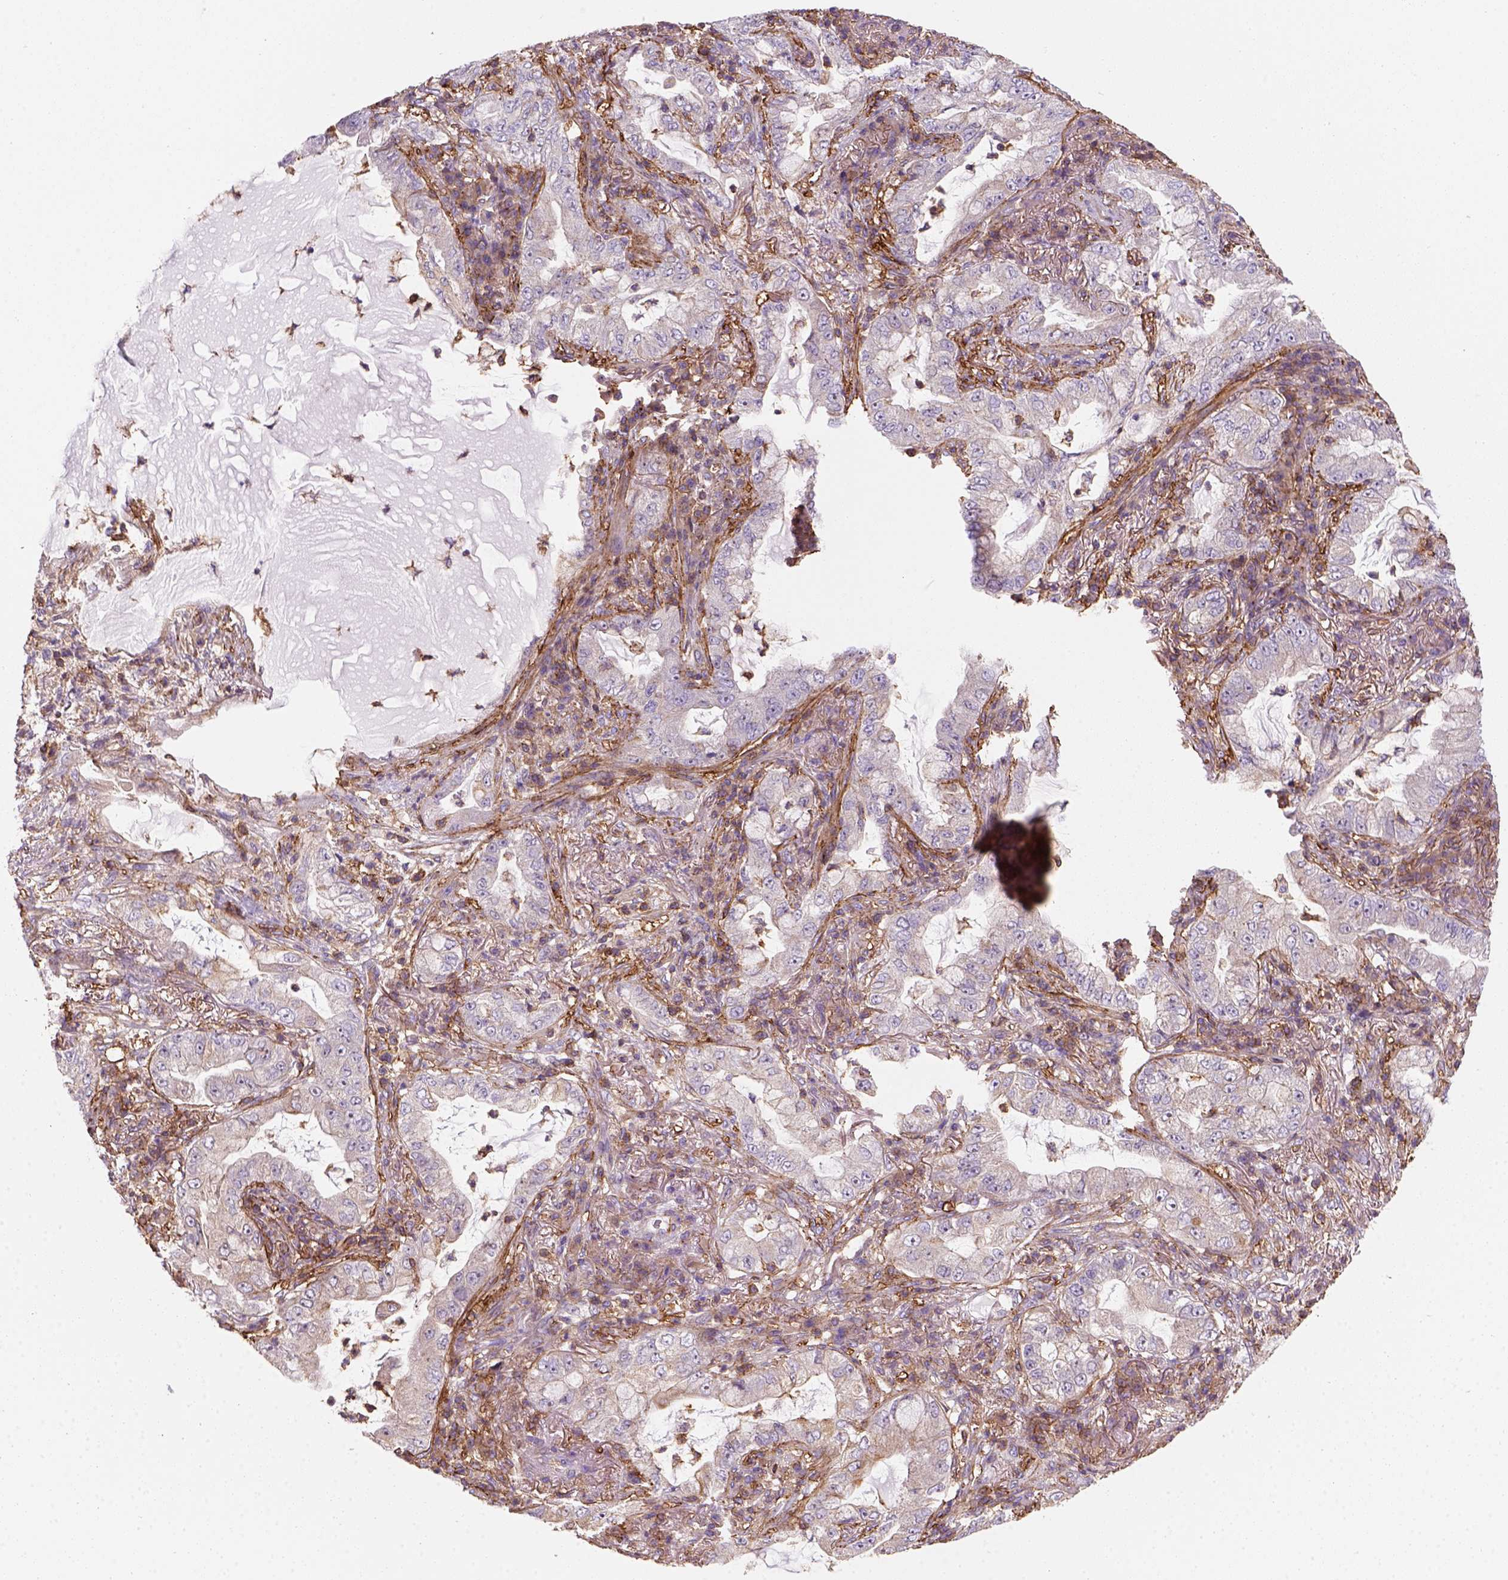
{"staining": {"intensity": "weak", "quantity": "<25%", "location": "cytoplasmic/membranous"}, "tissue": "lung cancer", "cell_type": "Tumor cells", "image_type": "cancer", "snomed": [{"axis": "morphology", "description": "Adenocarcinoma, NOS"}, {"axis": "topography", "description": "Lung"}], "caption": "Tumor cells are negative for brown protein staining in lung adenocarcinoma. (Immunohistochemistry (ihc), brightfield microscopy, high magnification).", "gene": "GPRC5D", "patient": {"sex": "female", "age": 73}}